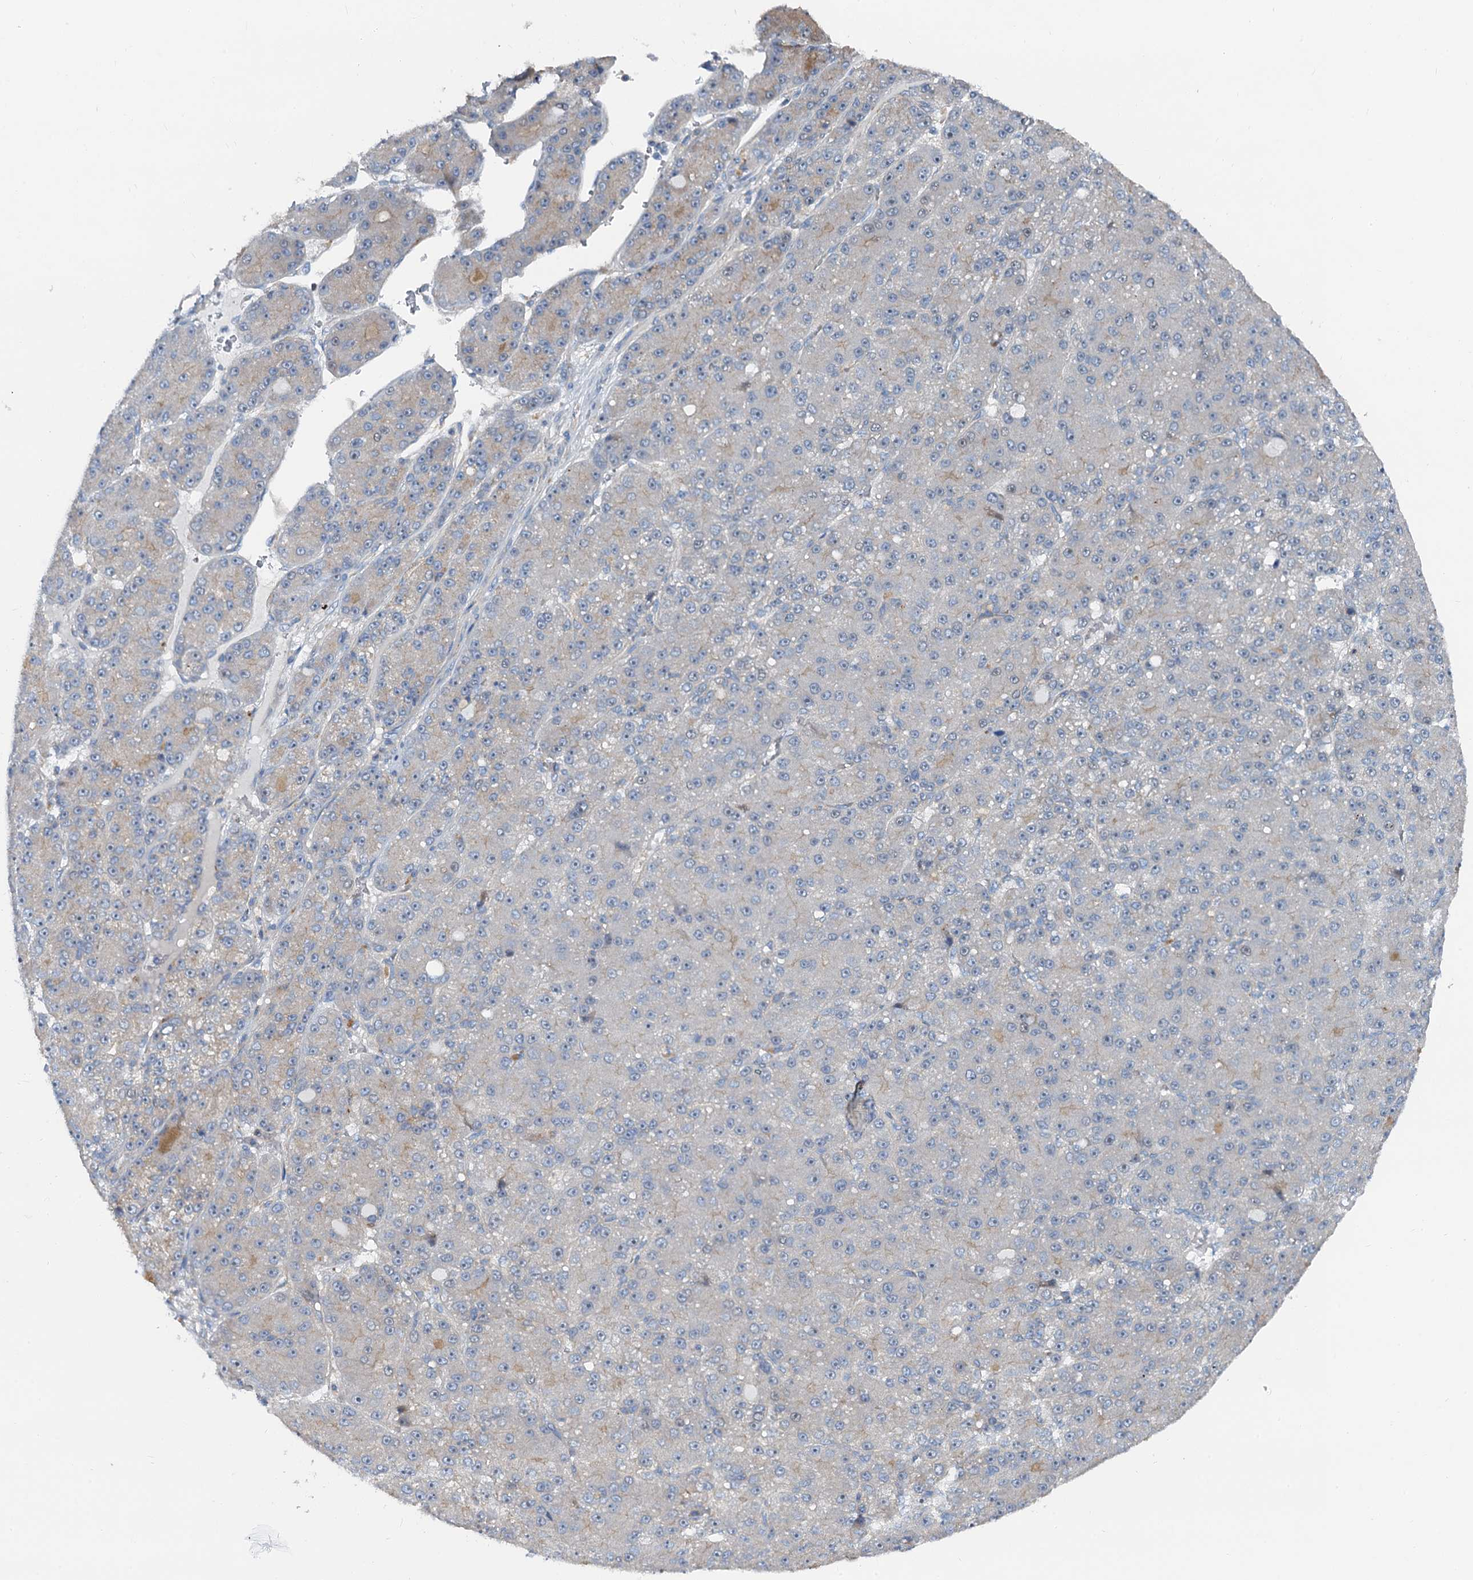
{"staining": {"intensity": "negative", "quantity": "none", "location": "none"}, "tissue": "liver cancer", "cell_type": "Tumor cells", "image_type": "cancer", "snomed": [{"axis": "morphology", "description": "Carcinoma, Hepatocellular, NOS"}, {"axis": "topography", "description": "Liver"}], "caption": "An immunohistochemistry photomicrograph of liver hepatocellular carcinoma is shown. There is no staining in tumor cells of liver hepatocellular carcinoma.", "gene": "ANKRD26", "patient": {"sex": "male", "age": 67}}